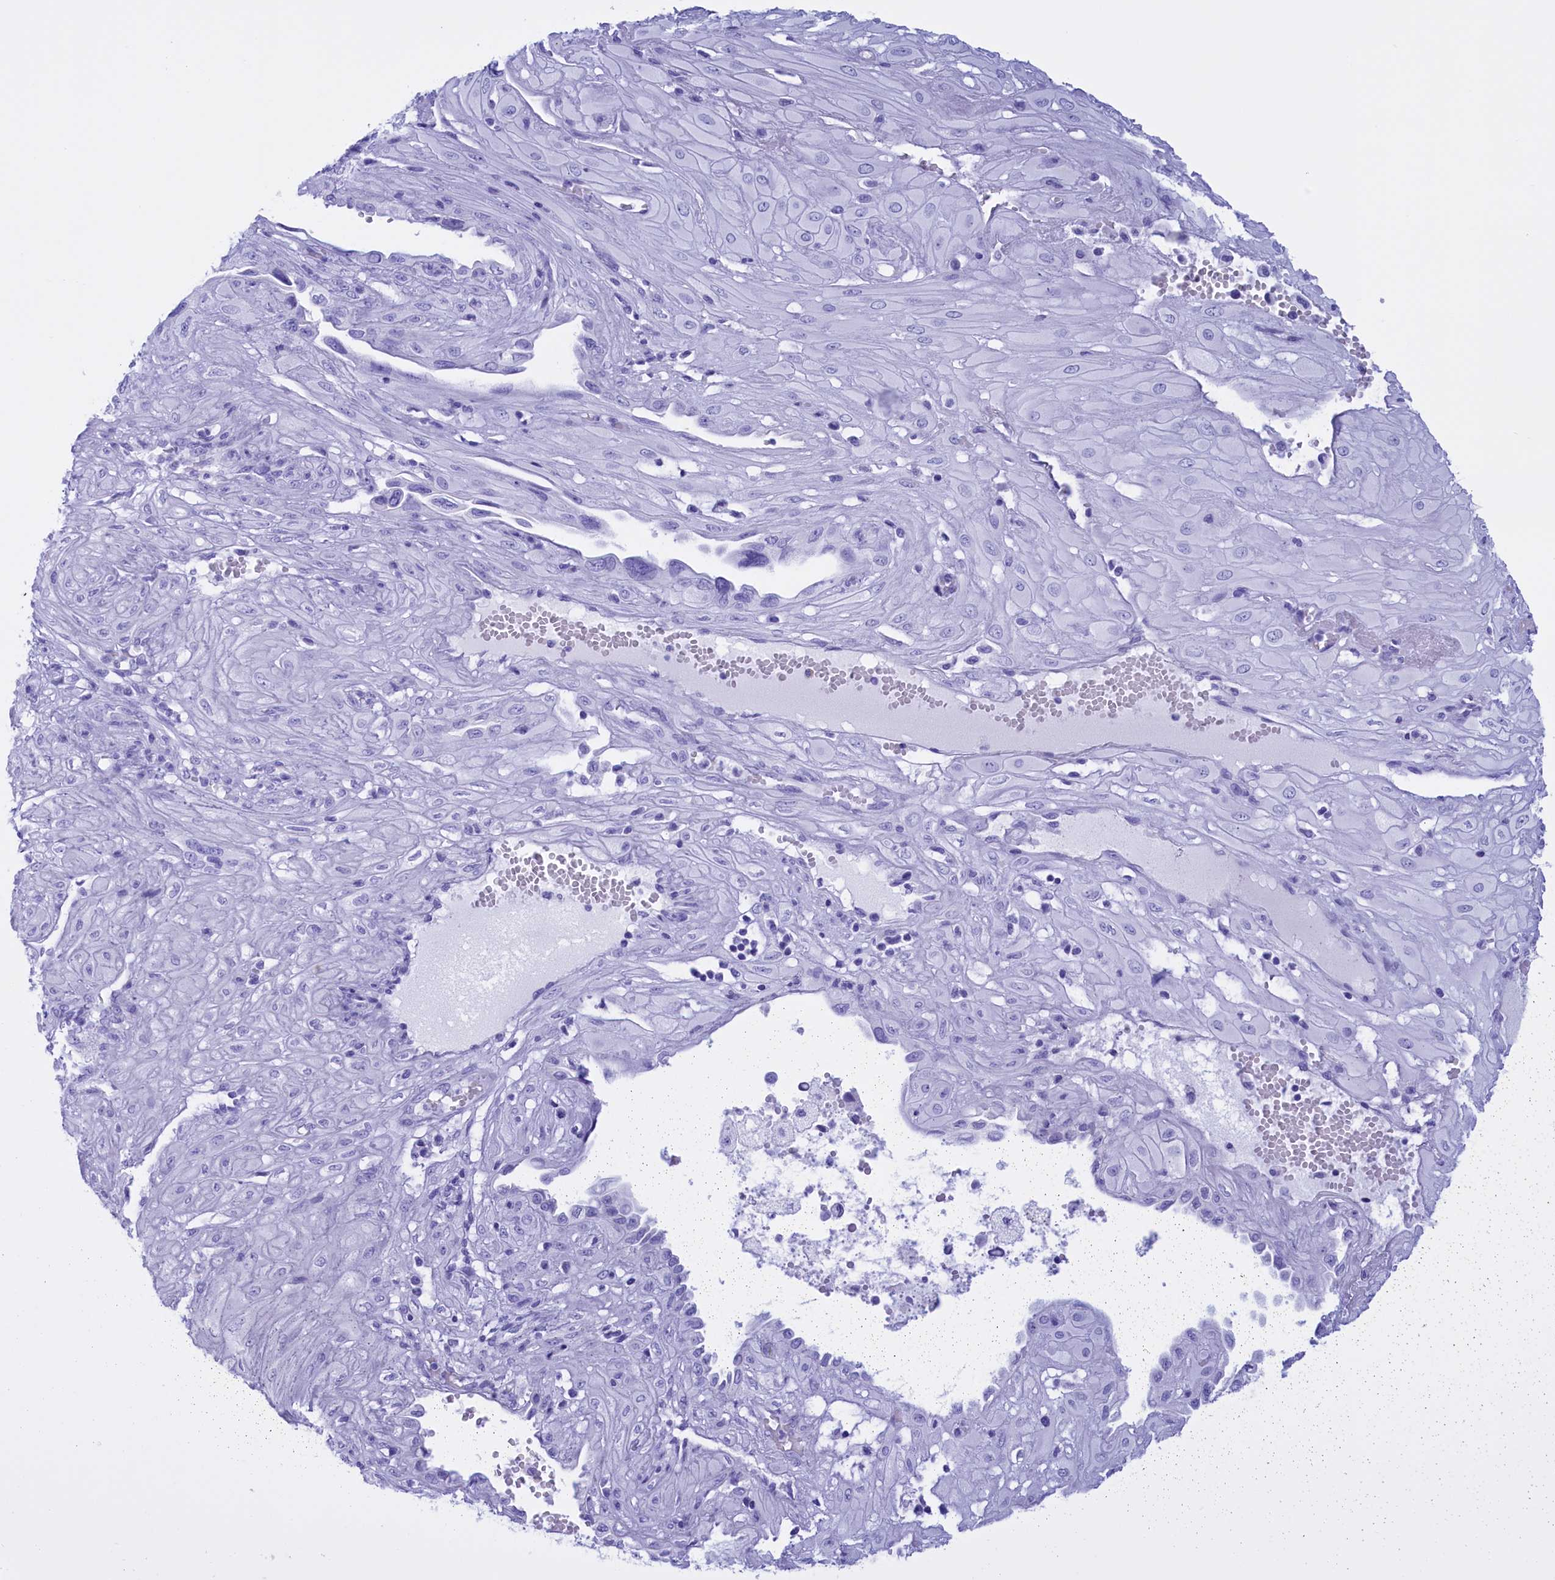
{"staining": {"intensity": "negative", "quantity": "none", "location": "none"}, "tissue": "cervical cancer", "cell_type": "Tumor cells", "image_type": "cancer", "snomed": [{"axis": "morphology", "description": "Squamous cell carcinoma, NOS"}, {"axis": "topography", "description": "Cervix"}], "caption": "High magnification brightfield microscopy of squamous cell carcinoma (cervical) stained with DAB (3,3'-diaminobenzidine) (brown) and counterstained with hematoxylin (blue): tumor cells show no significant staining.", "gene": "BRI3", "patient": {"sex": "female", "age": 36}}